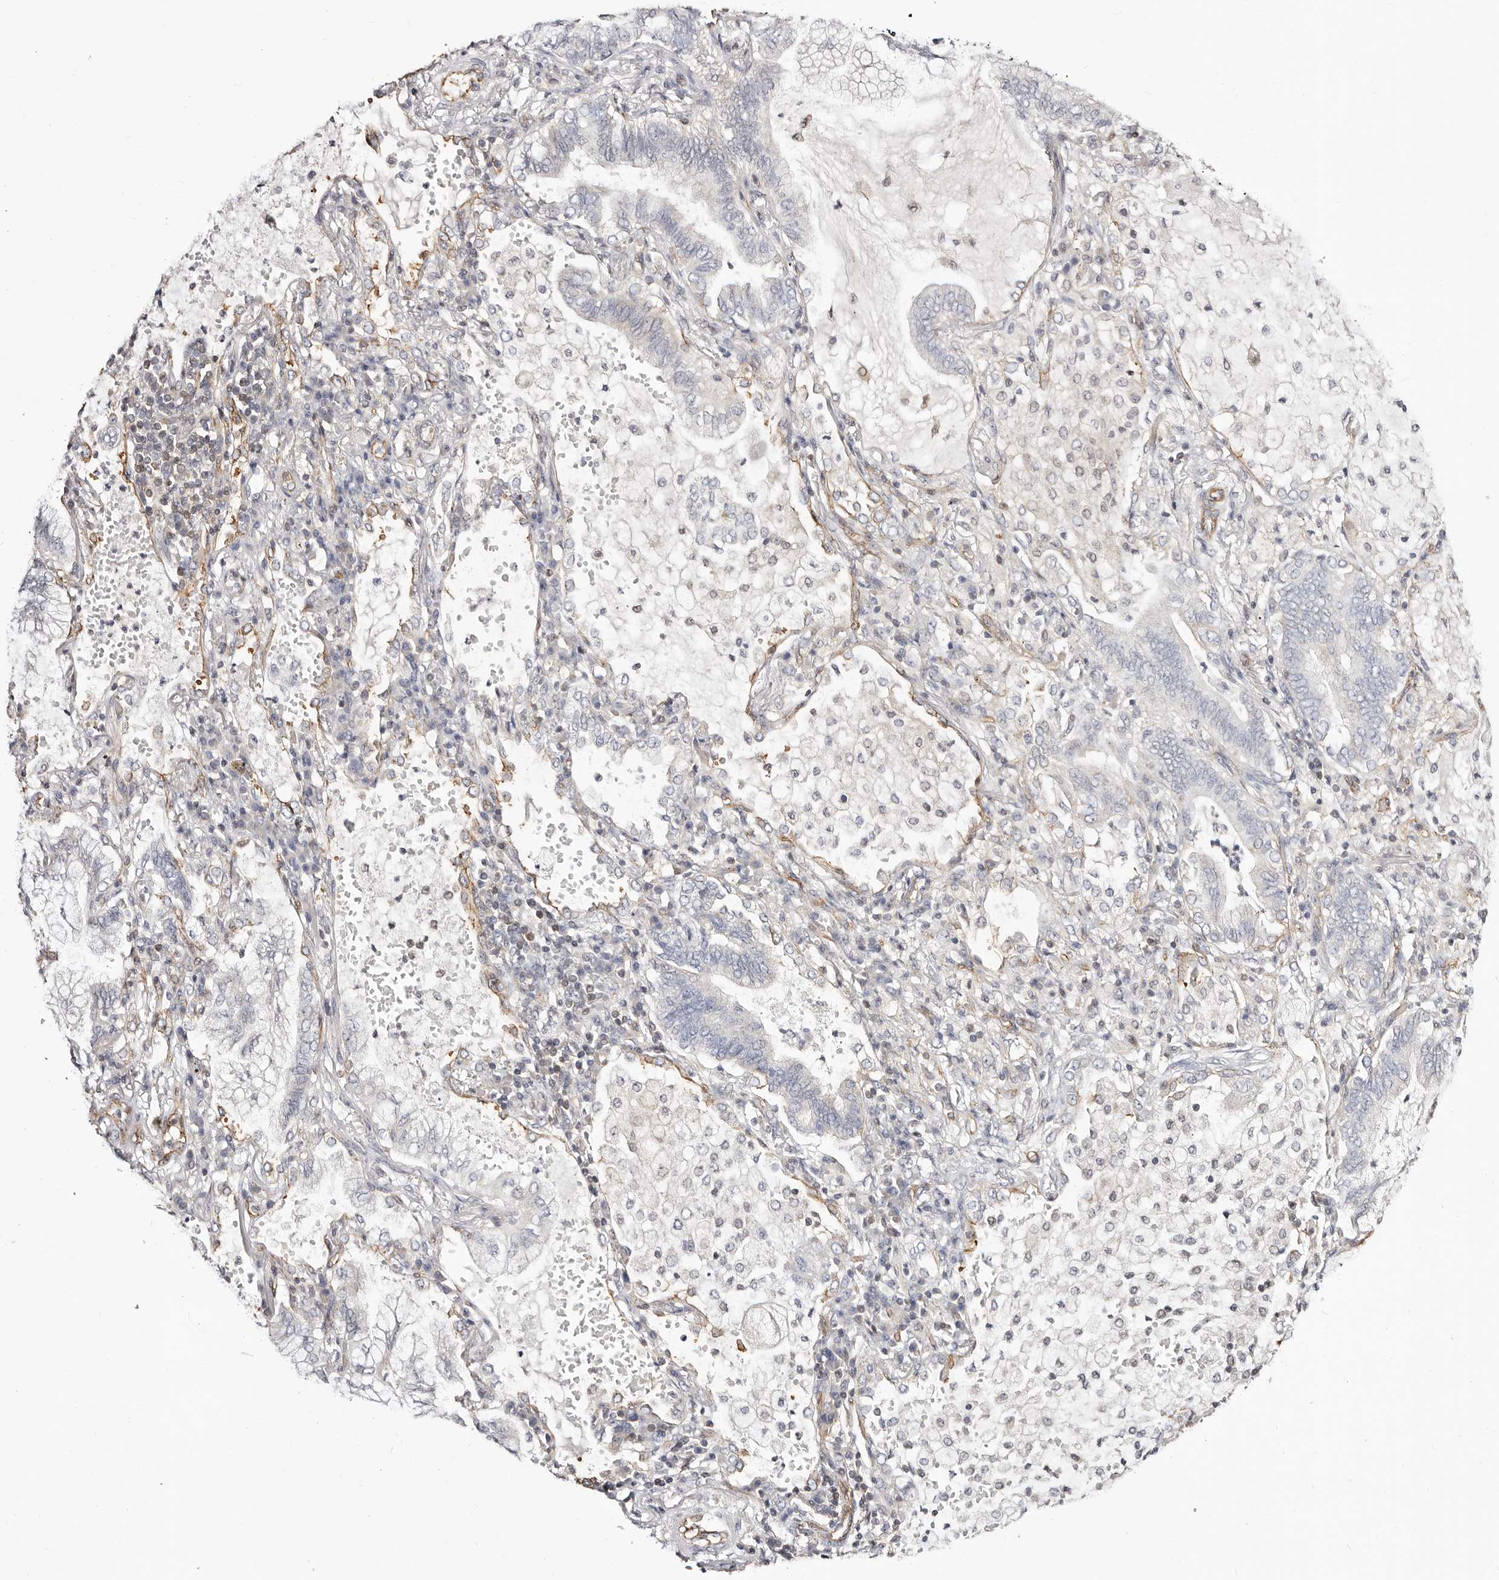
{"staining": {"intensity": "negative", "quantity": "none", "location": "none"}, "tissue": "lung cancer", "cell_type": "Tumor cells", "image_type": "cancer", "snomed": [{"axis": "morphology", "description": "Adenocarcinoma, NOS"}, {"axis": "topography", "description": "Lung"}], "caption": "The micrograph demonstrates no significant positivity in tumor cells of lung adenocarcinoma. (DAB IHC with hematoxylin counter stain).", "gene": "STAT5A", "patient": {"sex": "female", "age": 70}}